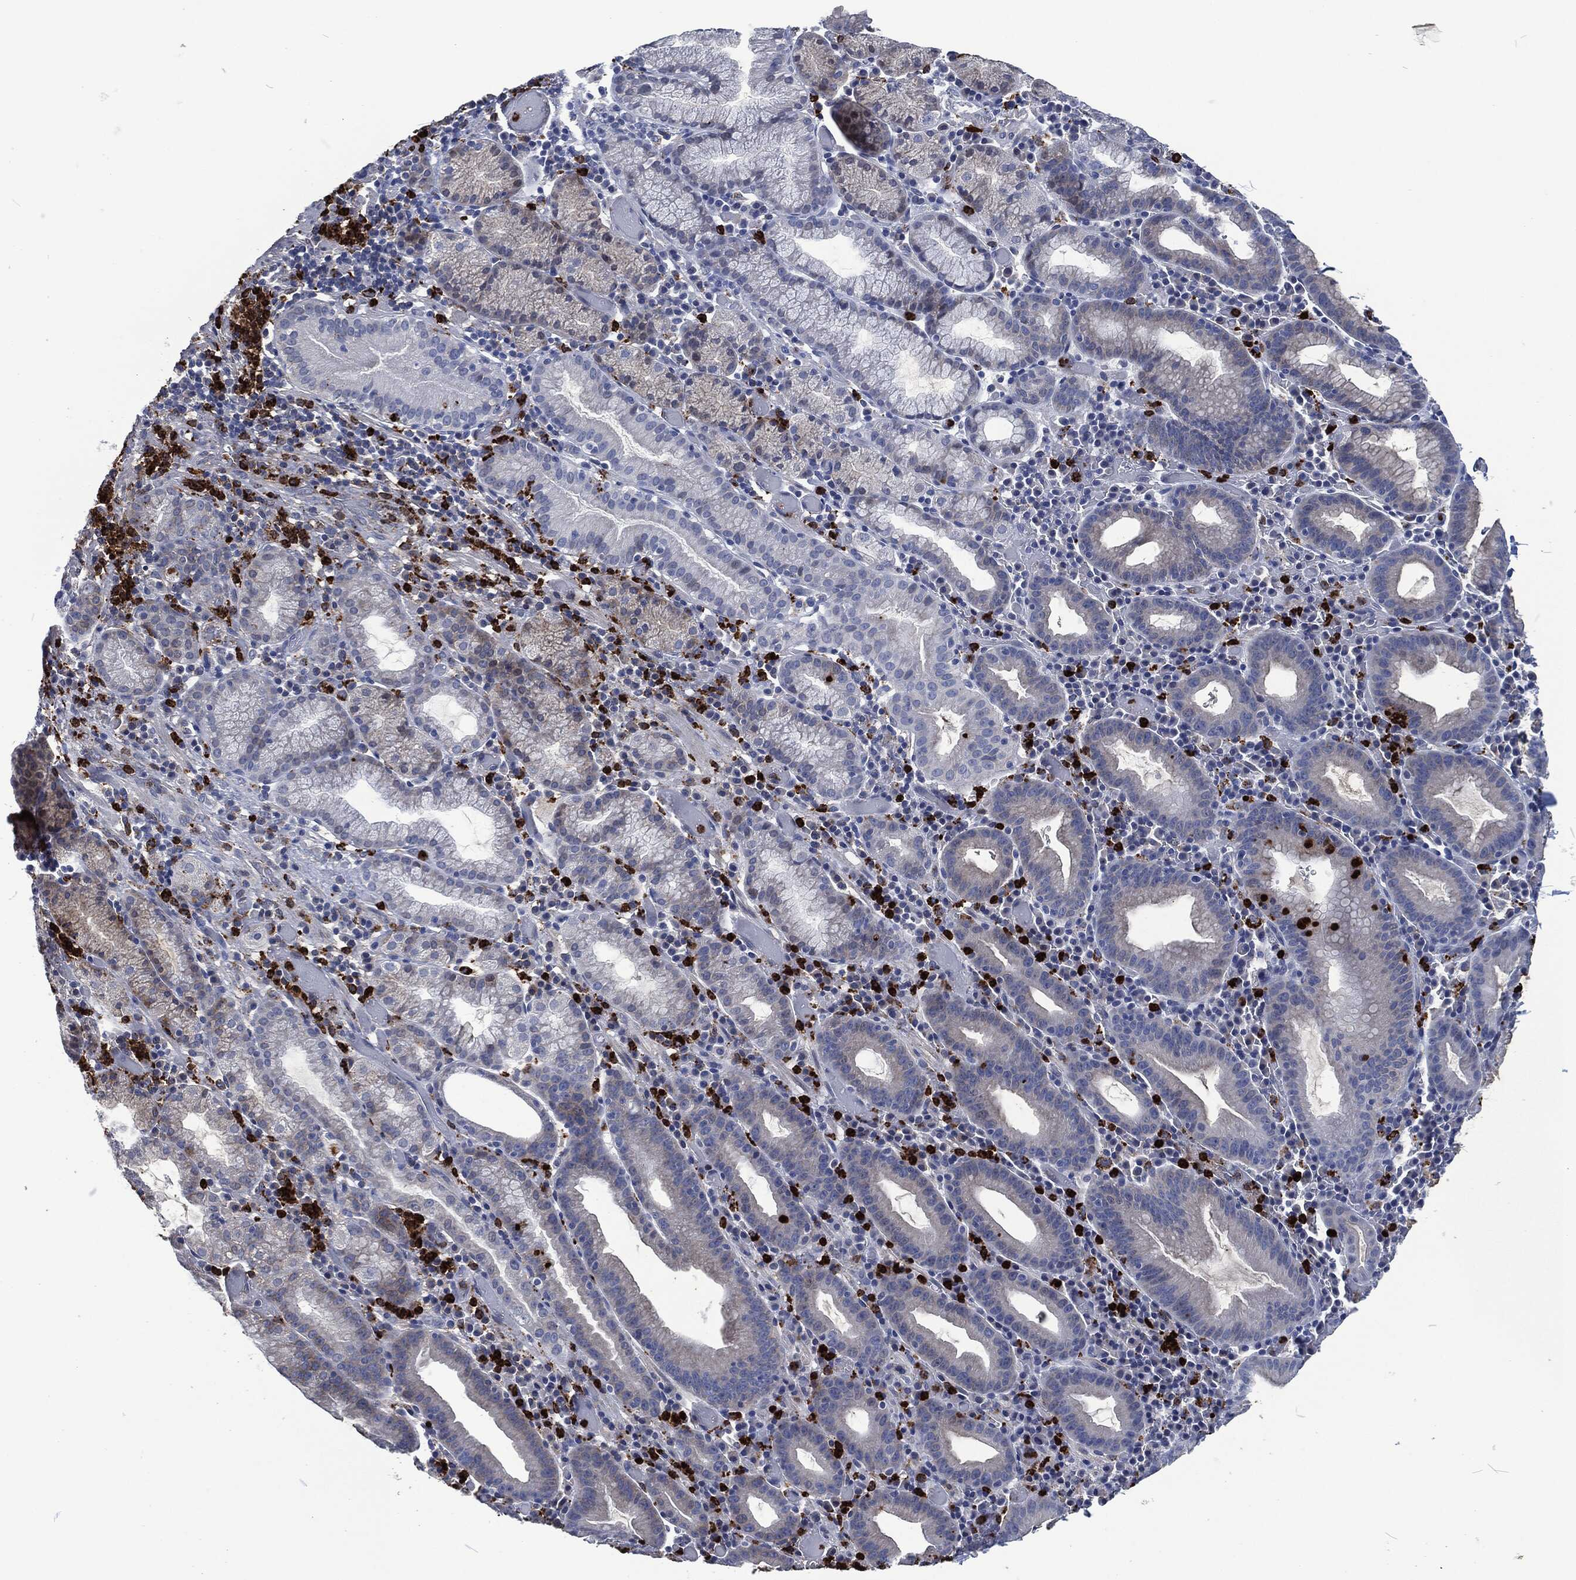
{"staining": {"intensity": "negative", "quantity": "none", "location": "none"}, "tissue": "stomach cancer", "cell_type": "Tumor cells", "image_type": "cancer", "snomed": [{"axis": "morphology", "description": "Adenocarcinoma, NOS"}, {"axis": "topography", "description": "Stomach"}], "caption": "IHC micrograph of neoplastic tissue: adenocarcinoma (stomach) stained with DAB shows no significant protein staining in tumor cells.", "gene": "MPO", "patient": {"sex": "male", "age": 79}}